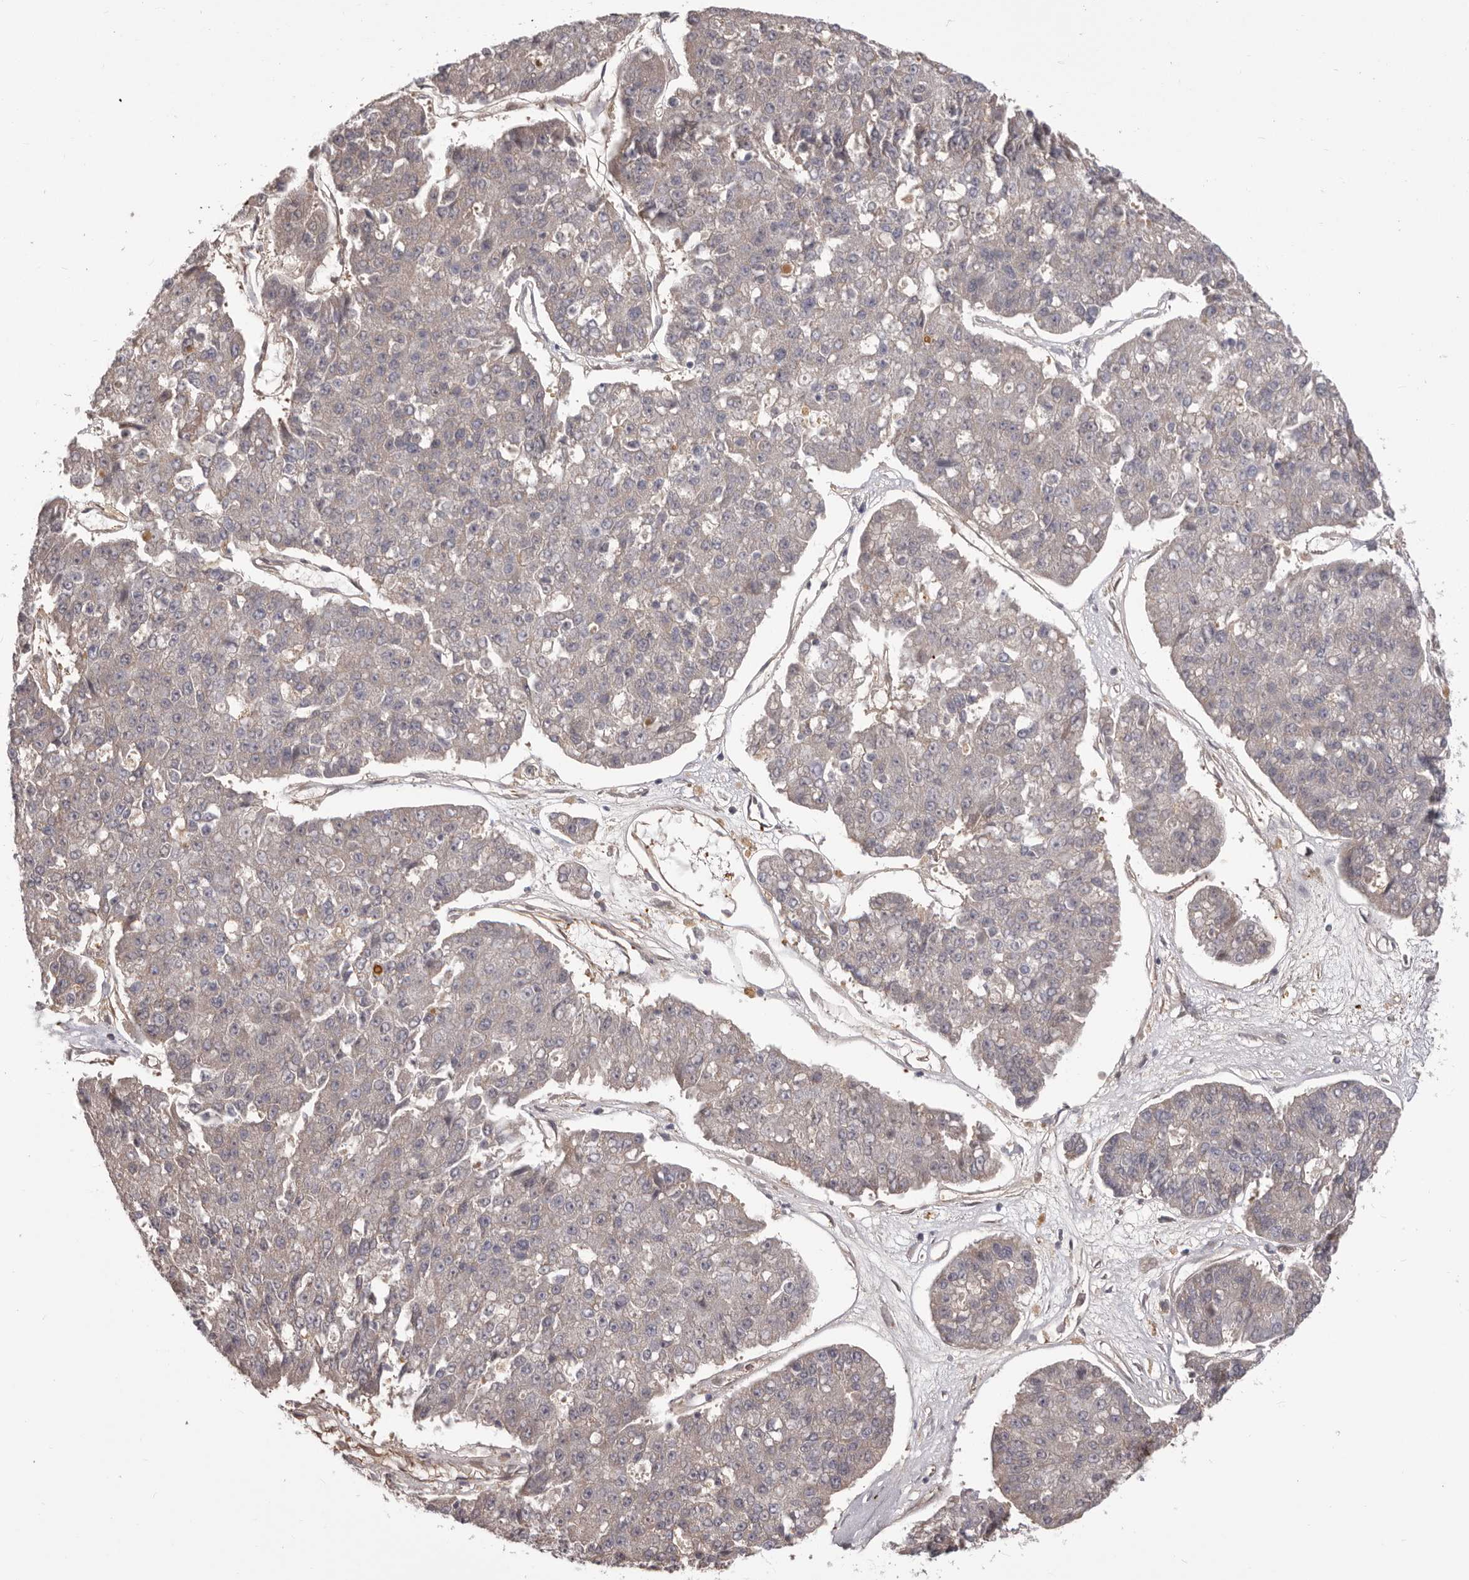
{"staining": {"intensity": "moderate", "quantity": "<25%", "location": "cytoplasmic/membranous"}, "tissue": "pancreatic cancer", "cell_type": "Tumor cells", "image_type": "cancer", "snomed": [{"axis": "morphology", "description": "Adenocarcinoma, NOS"}, {"axis": "topography", "description": "Pancreas"}], "caption": "Brown immunohistochemical staining in human pancreatic adenocarcinoma displays moderate cytoplasmic/membranous expression in approximately <25% of tumor cells.", "gene": "OTUD3", "patient": {"sex": "male", "age": 50}}